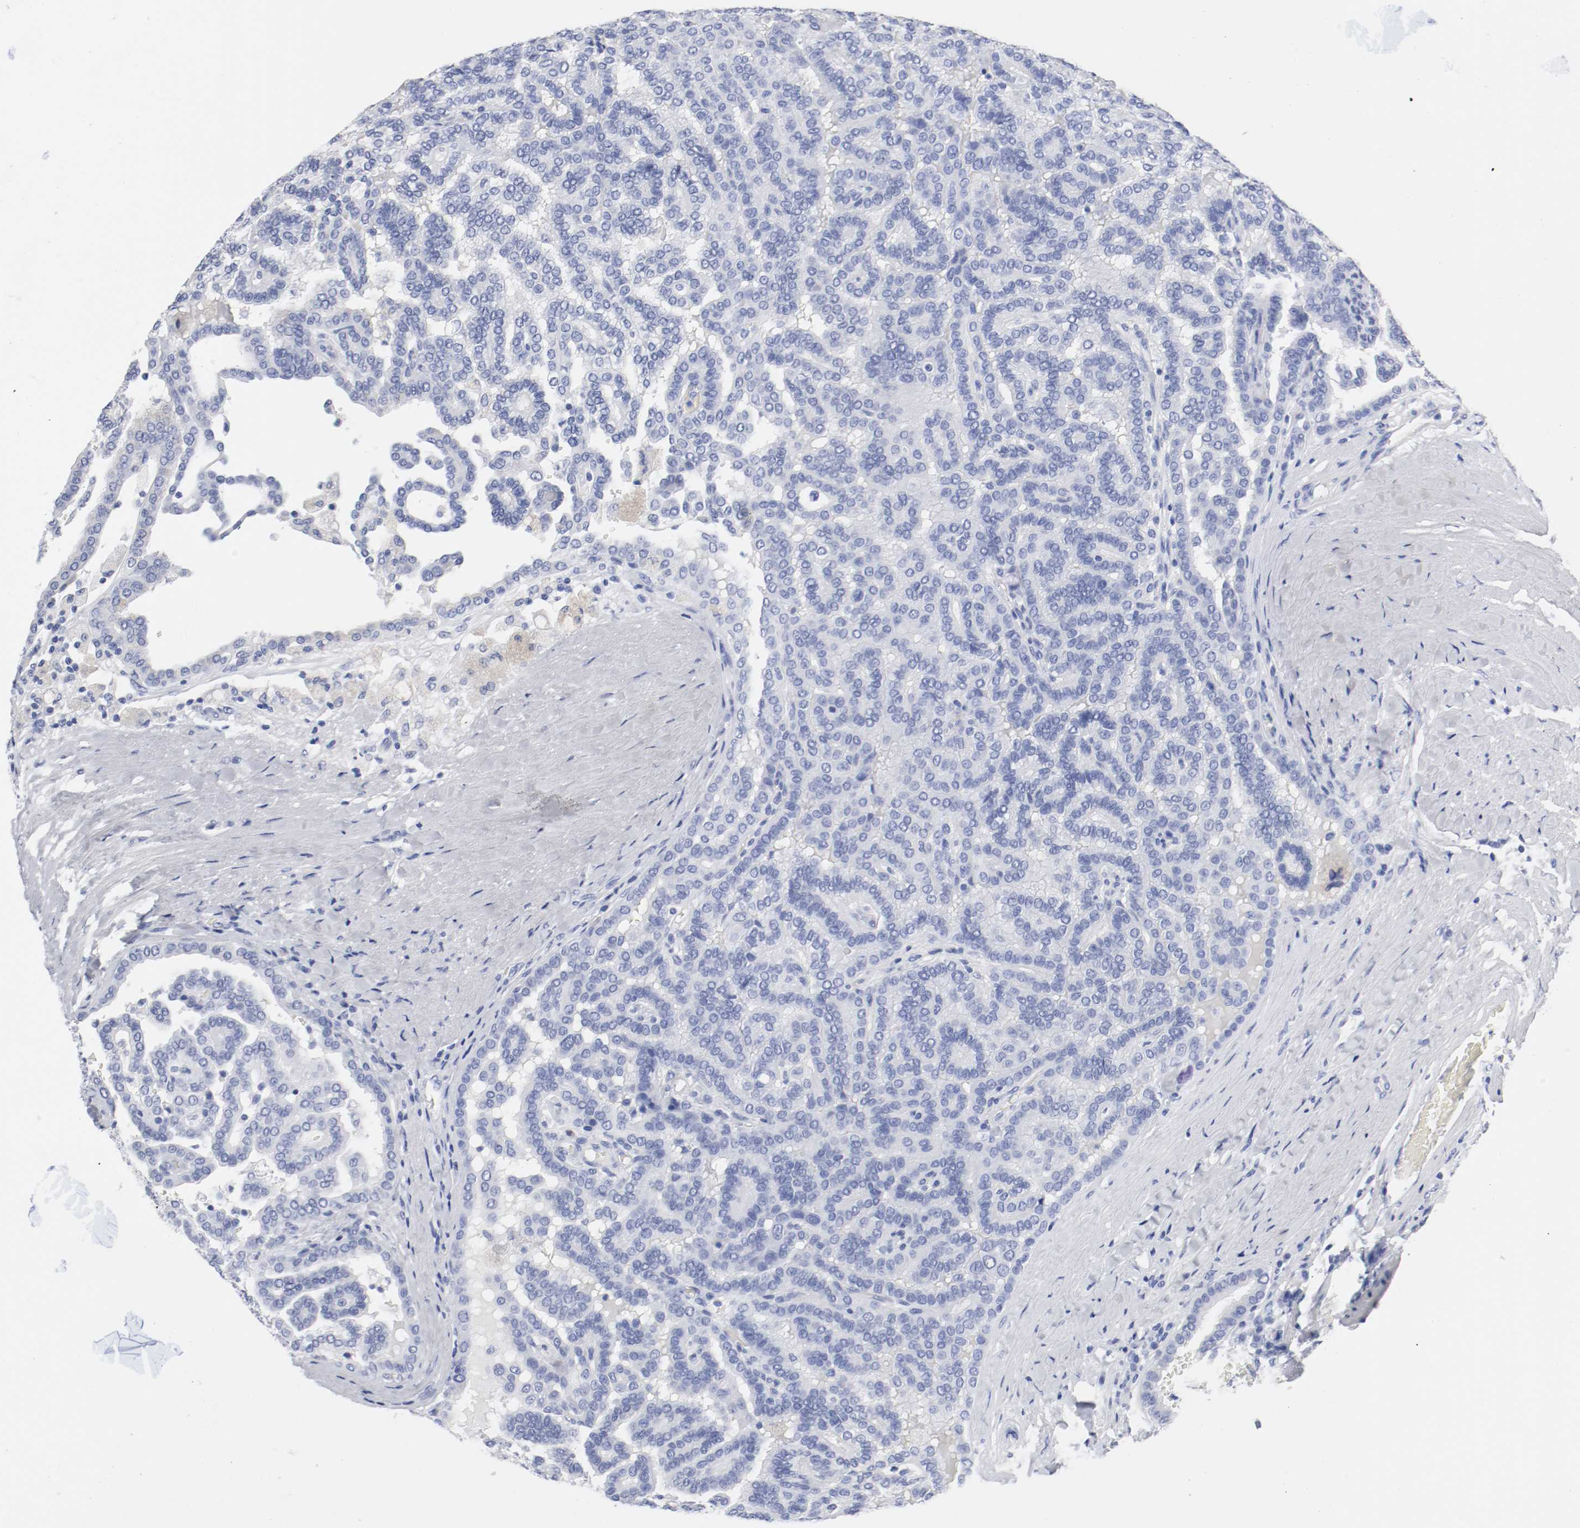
{"staining": {"intensity": "negative", "quantity": "none", "location": "none"}, "tissue": "renal cancer", "cell_type": "Tumor cells", "image_type": "cancer", "snomed": [{"axis": "morphology", "description": "Adenocarcinoma, NOS"}, {"axis": "topography", "description": "Kidney"}], "caption": "Tumor cells are negative for protein expression in human adenocarcinoma (renal). (Brightfield microscopy of DAB (3,3'-diaminobenzidine) IHC at high magnification).", "gene": "GAD1", "patient": {"sex": "male", "age": 61}}